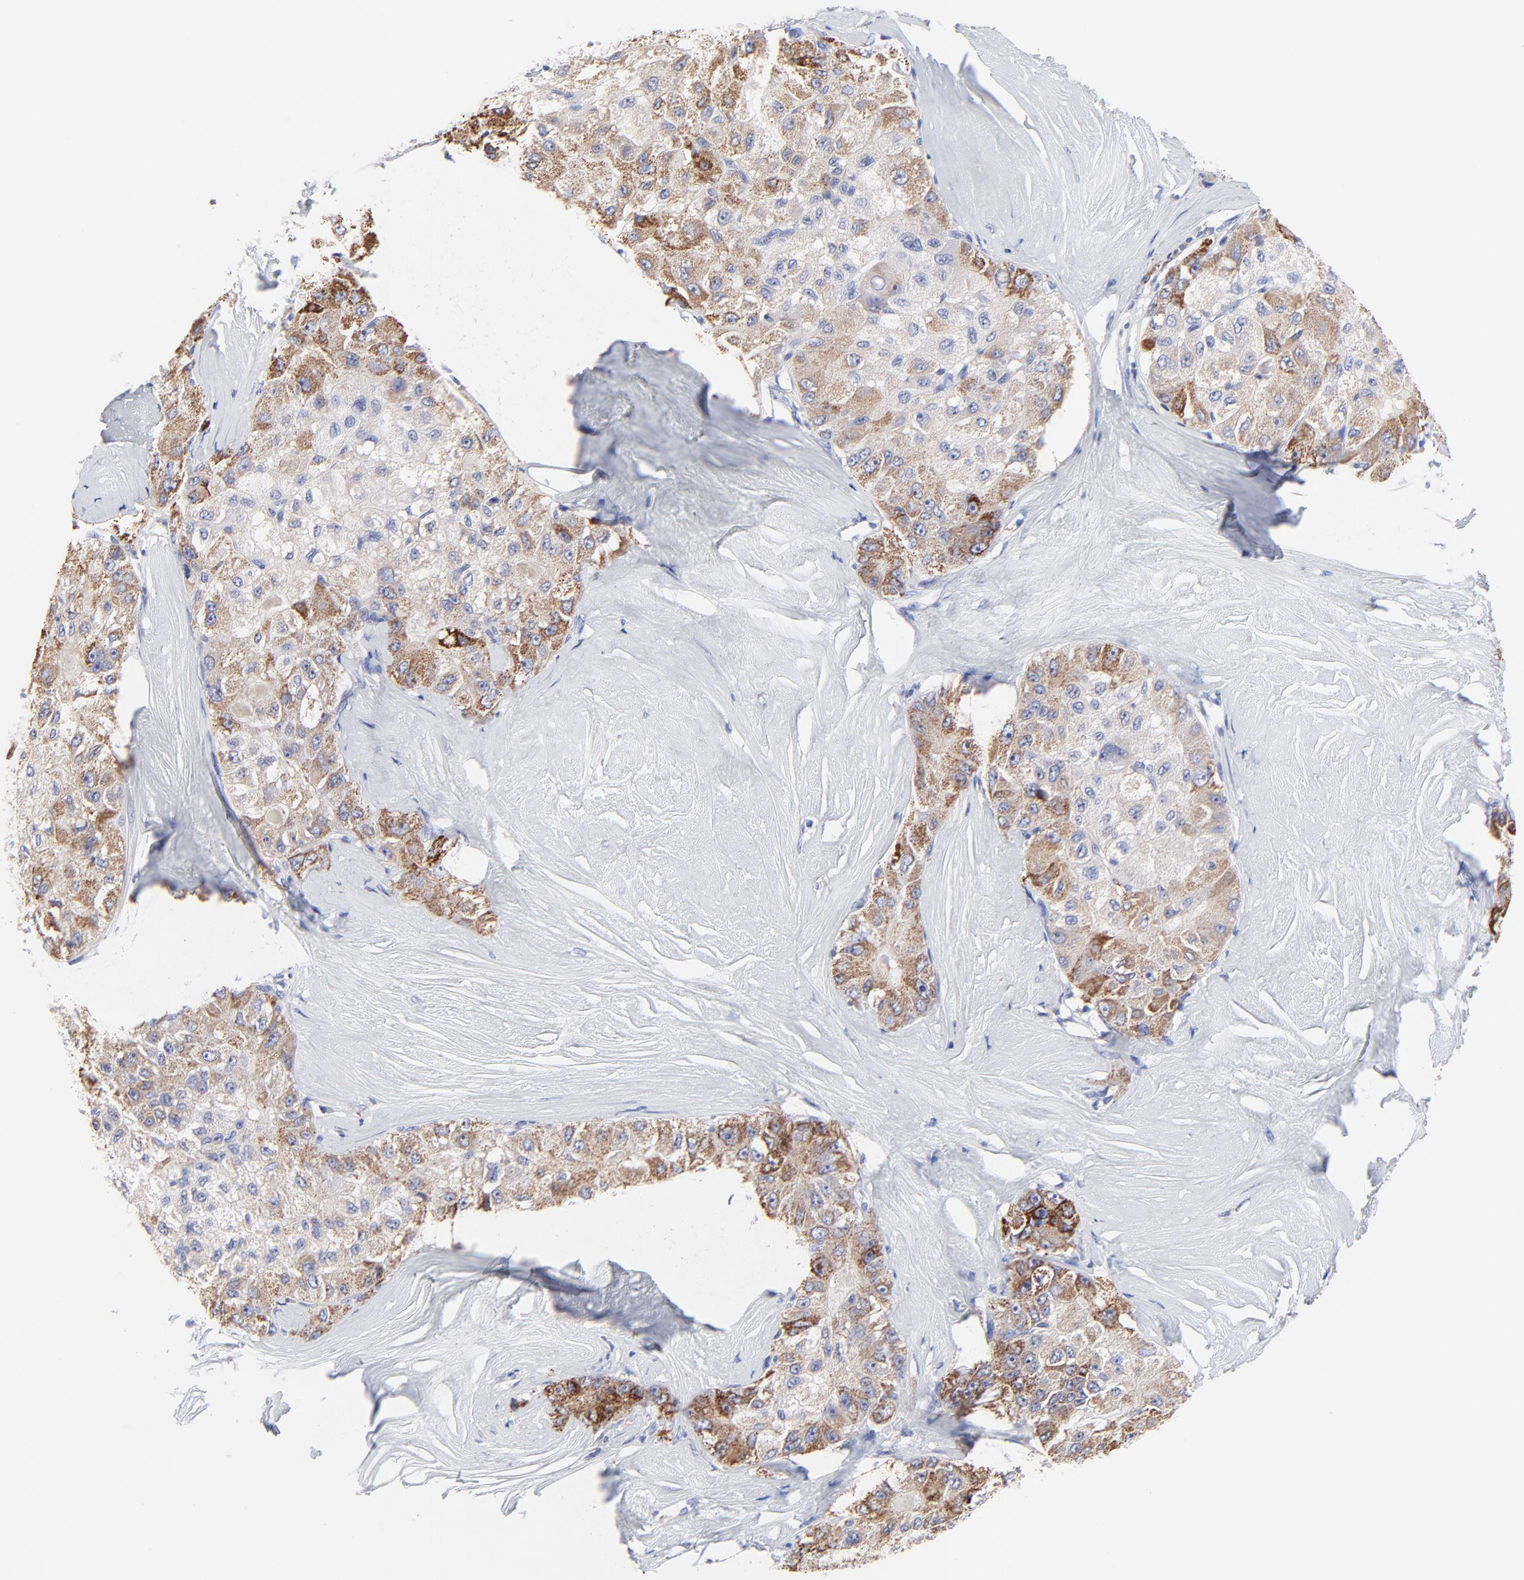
{"staining": {"intensity": "moderate", "quantity": ">75%", "location": "cytoplasmic/membranous"}, "tissue": "liver cancer", "cell_type": "Tumor cells", "image_type": "cancer", "snomed": [{"axis": "morphology", "description": "Carcinoma, Hepatocellular, NOS"}, {"axis": "topography", "description": "Liver"}], "caption": "Immunohistochemical staining of human liver hepatocellular carcinoma exhibits medium levels of moderate cytoplasmic/membranous expression in about >75% of tumor cells.", "gene": "FBXO10", "patient": {"sex": "male", "age": 80}}